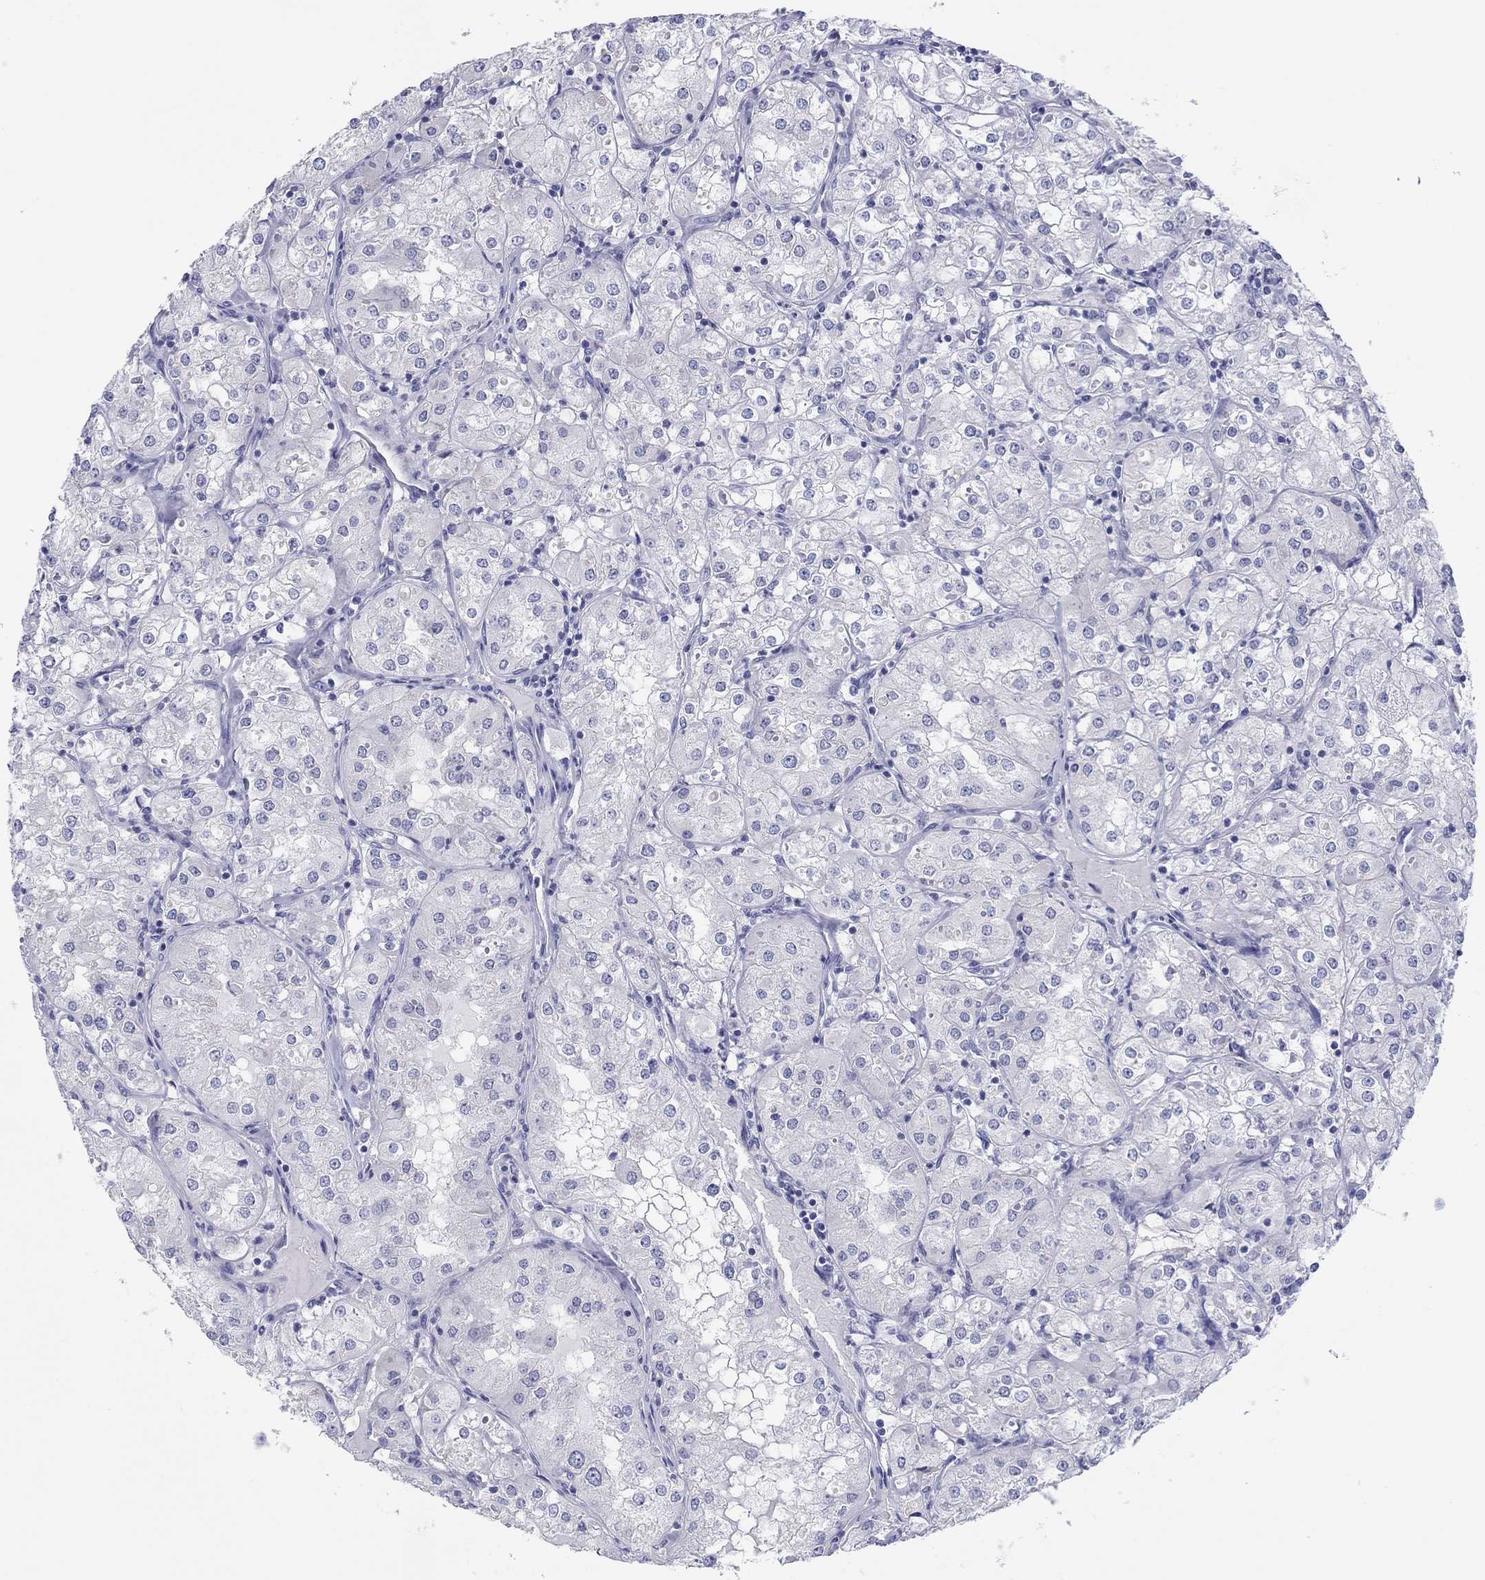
{"staining": {"intensity": "negative", "quantity": "none", "location": "none"}, "tissue": "renal cancer", "cell_type": "Tumor cells", "image_type": "cancer", "snomed": [{"axis": "morphology", "description": "Adenocarcinoma, NOS"}, {"axis": "topography", "description": "Kidney"}], "caption": "Histopathology image shows no significant protein staining in tumor cells of renal cancer. (DAB immunohistochemistry (IHC), high magnification).", "gene": "ERICH3", "patient": {"sex": "male", "age": 77}}